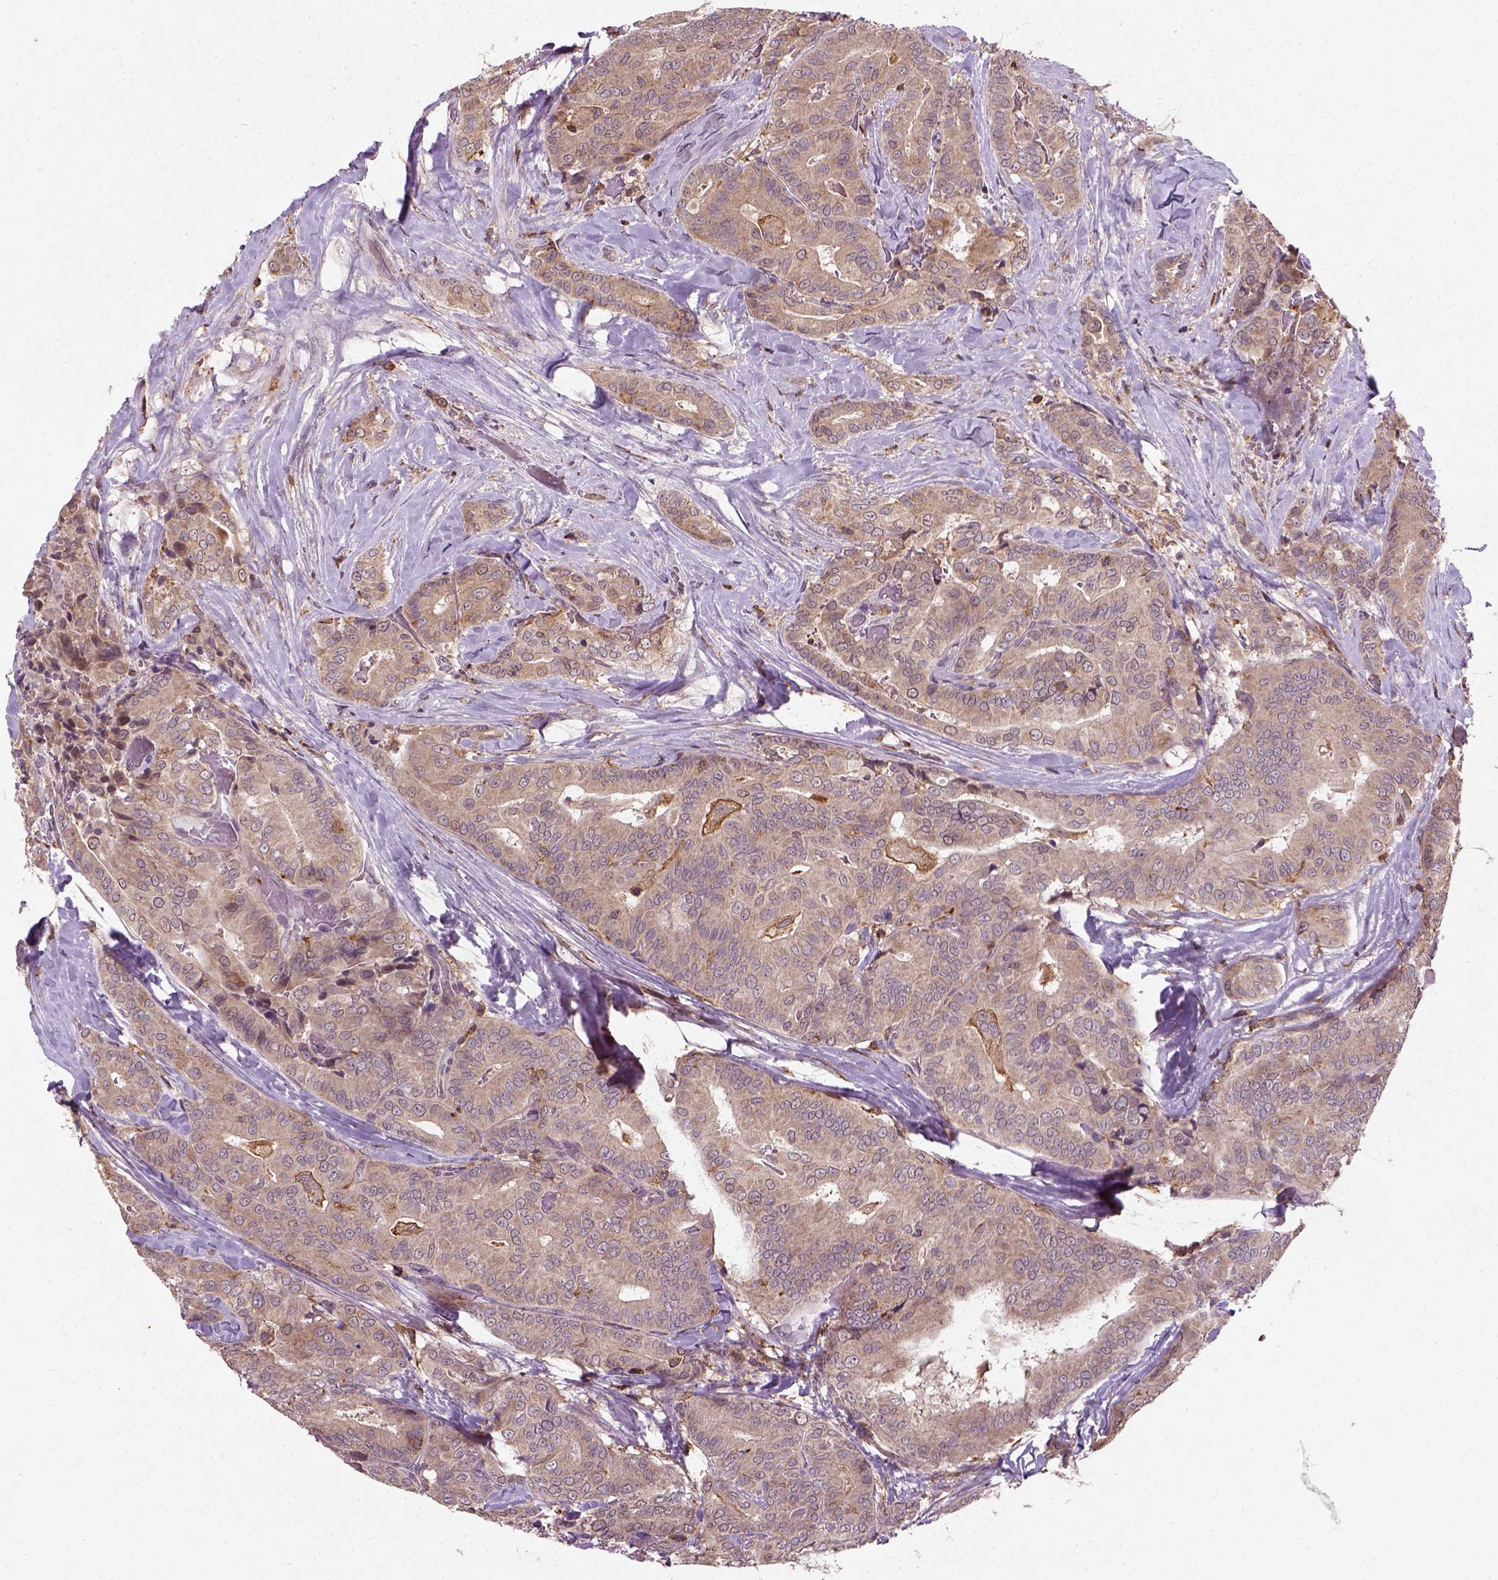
{"staining": {"intensity": "weak", "quantity": ">75%", "location": "cytoplasmic/membranous"}, "tissue": "thyroid cancer", "cell_type": "Tumor cells", "image_type": "cancer", "snomed": [{"axis": "morphology", "description": "Papillary adenocarcinoma, NOS"}, {"axis": "topography", "description": "Thyroid gland"}], "caption": "Protein positivity by immunohistochemistry demonstrates weak cytoplasmic/membranous staining in approximately >75% of tumor cells in thyroid cancer. (Stains: DAB (3,3'-diaminobenzidine) in brown, nuclei in blue, Microscopy: brightfield microscopy at high magnification).", "gene": "CAMKK1", "patient": {"sex": "male", "age": 61}}